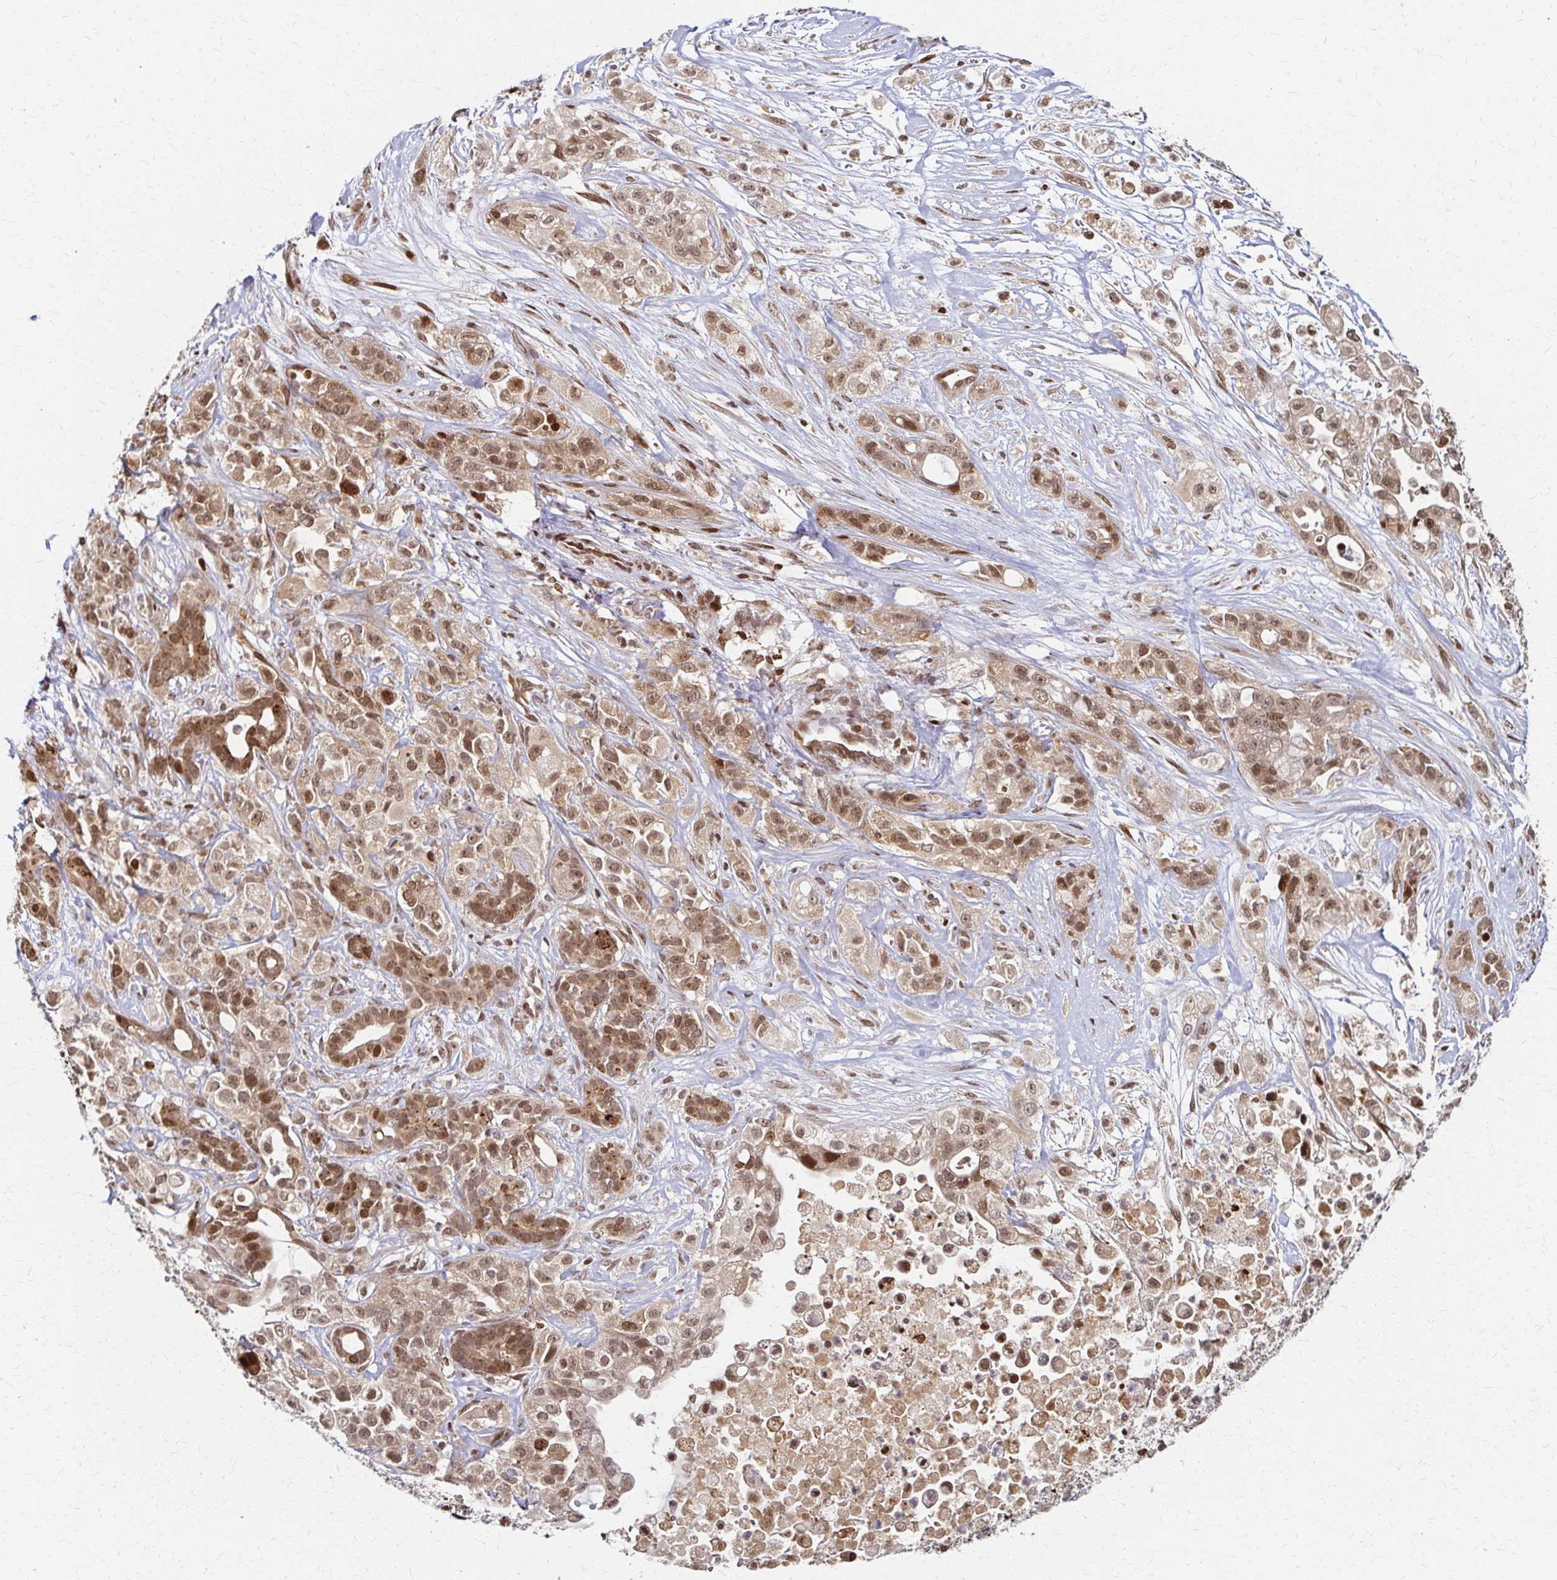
{"staining": {"intensity": "moderate", "quantity": ">75%", "location": "nuclear"}, "tissue": "pancreatic cancer", "cell_type": "Tumor cells", "image_type": "cancer", "snomed": [{"axis": "morphology", "description": "Adenocarcinoma, NOS"}, {"axis": "topography", "description": "Pancreas"}], "caption": "Pancreatic cancer tissue shows moderate nuclear staining in about >75% of tumor cells, visualized by immunohistochemistry.", "gene": "PSMD7", "patient": {"sex": "male", "age": 44}}